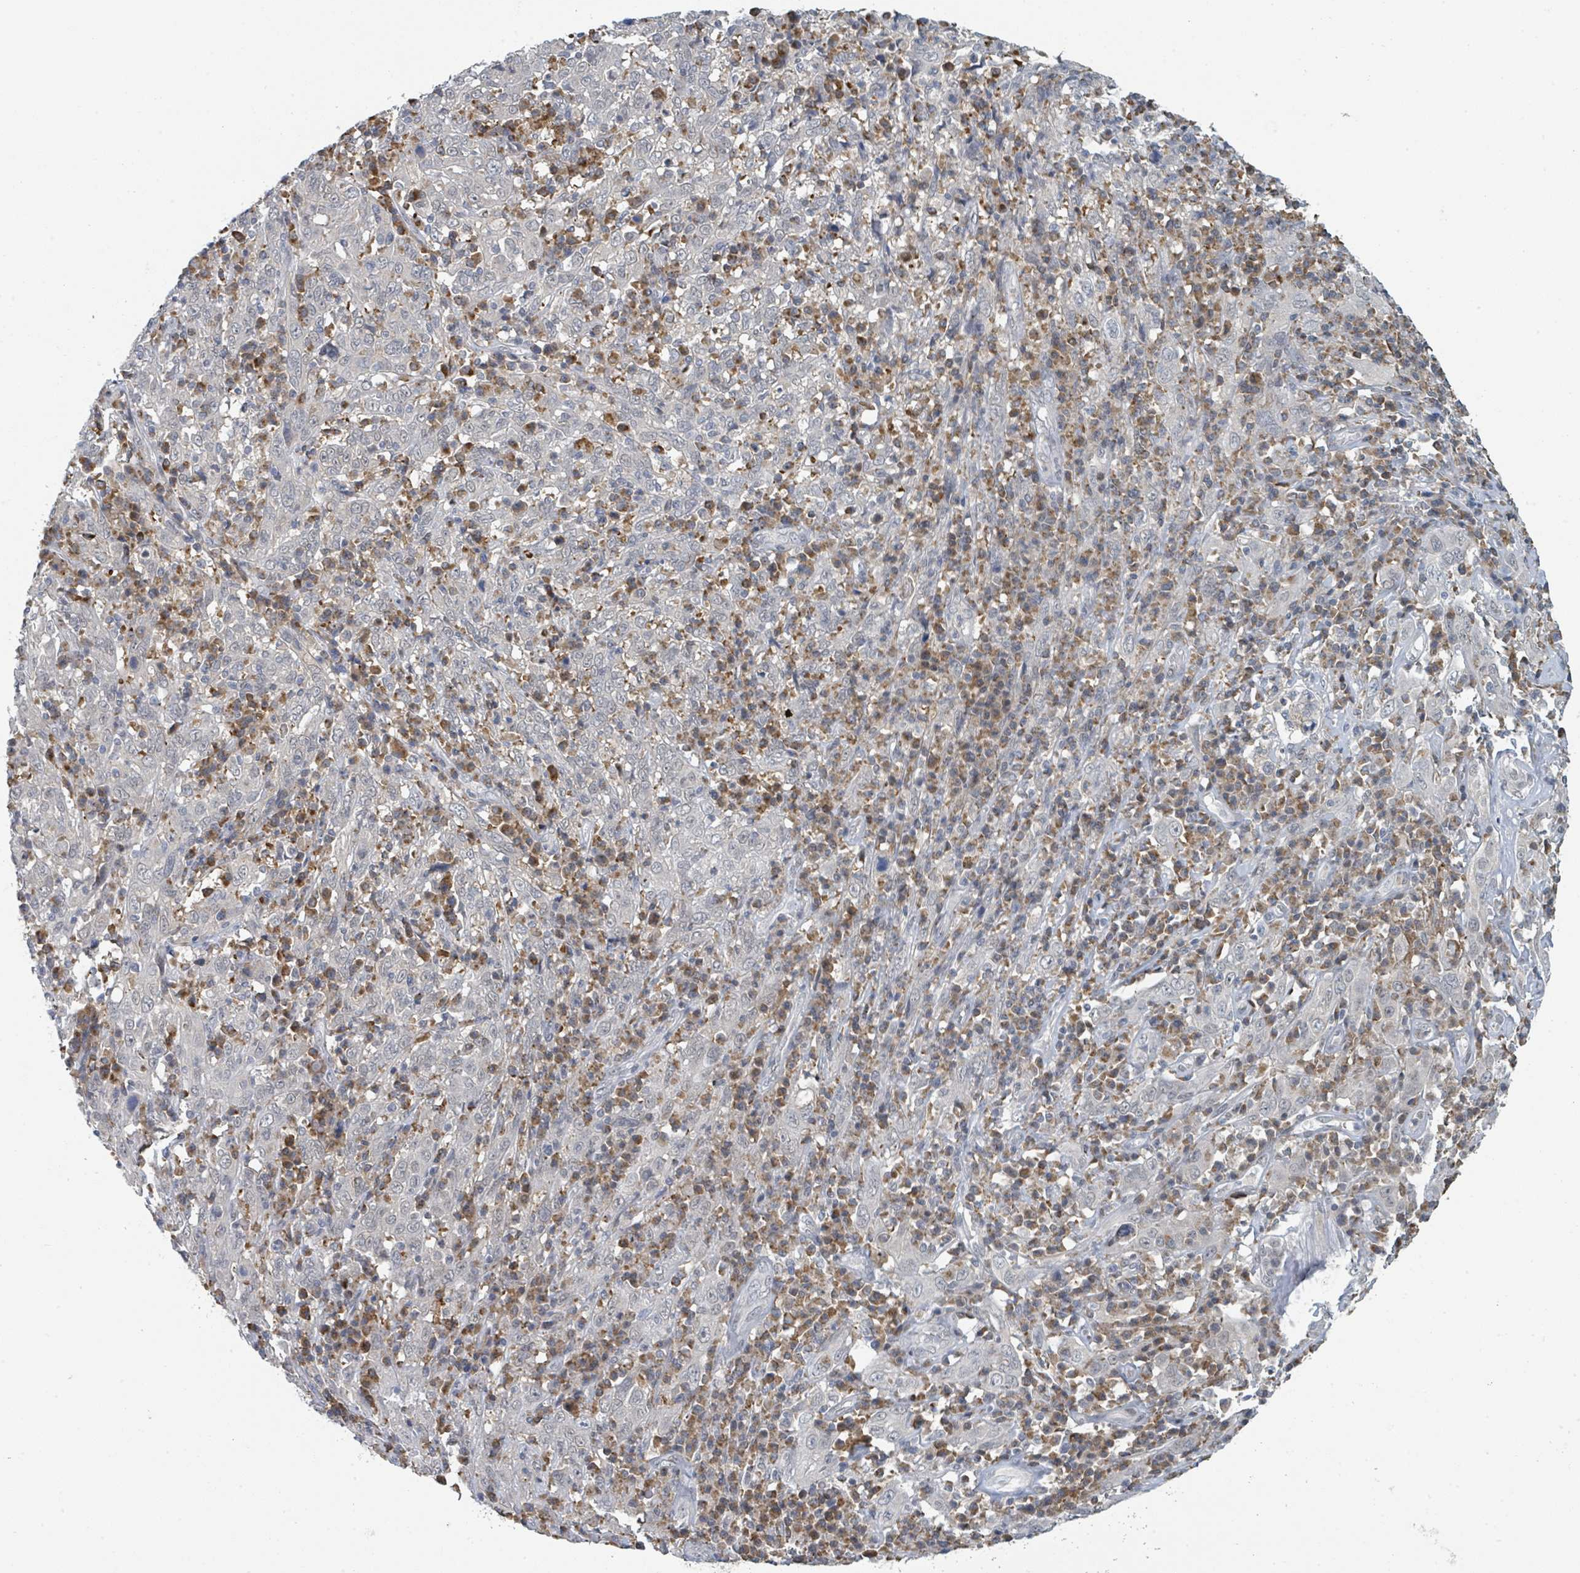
{"staining": {"intensity": "negative", "quantity": "none", "location": "none"}, "tissue": "cervical cancer", "cell_type": "Tumor cells", "image_type": "cancer", "snomed": [{"axis": "morphology", "description": "Squamous cell carcinoma, NOS"}, {"axis": "topography", "description": "Cervix"}], "caption": "DAB (3,3'-diaminobenzidine) immunohistochemical staining of human cervical cancer displays no significant expression in tumor cells. (Brightfield microscopy of DAB (3,3'-diaminobenzidine) immunohistochemistry (IHC) at high magnification).", "gene": "ANKRD55", "patient": {"sex": "female", "age": 46}}